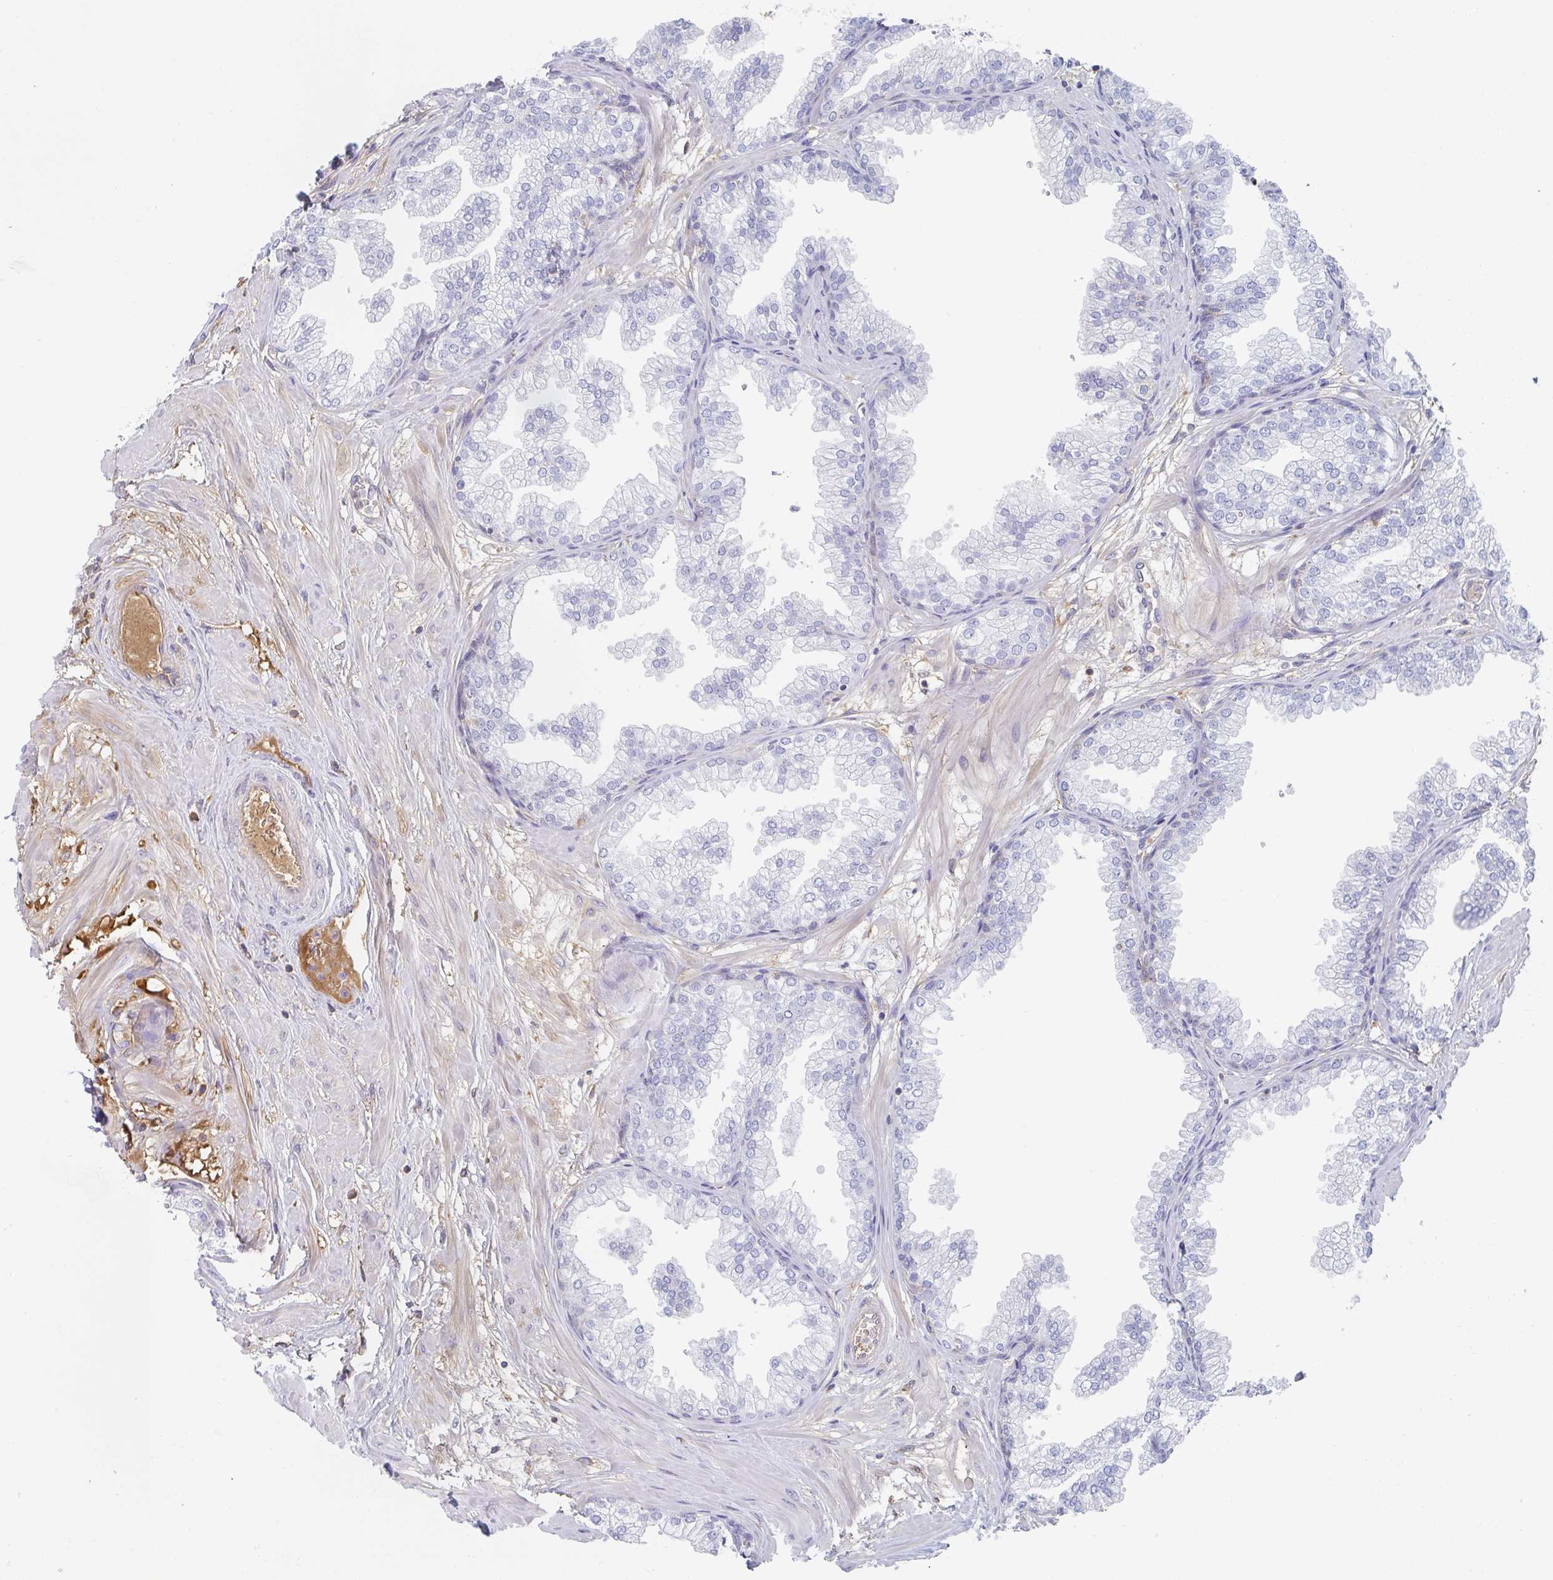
{"staining": {"intensity": "negative", "quantity": "none", "location": "none"}, "tissue": "prostate", "cell_type": "Glandular cells", "image_type": "normal", "snomed": [{"axis": "morphology", "description": "Normal tissue, NOS"}, {"axis": "topography", "description": "Prostate"}], "caption": "Human prostate stained for a protein using immunohistochemistry demonstrates no expression in glandular cells.", "gene": "AMPD2", "patient": {"sex": "male", "age": 37}}